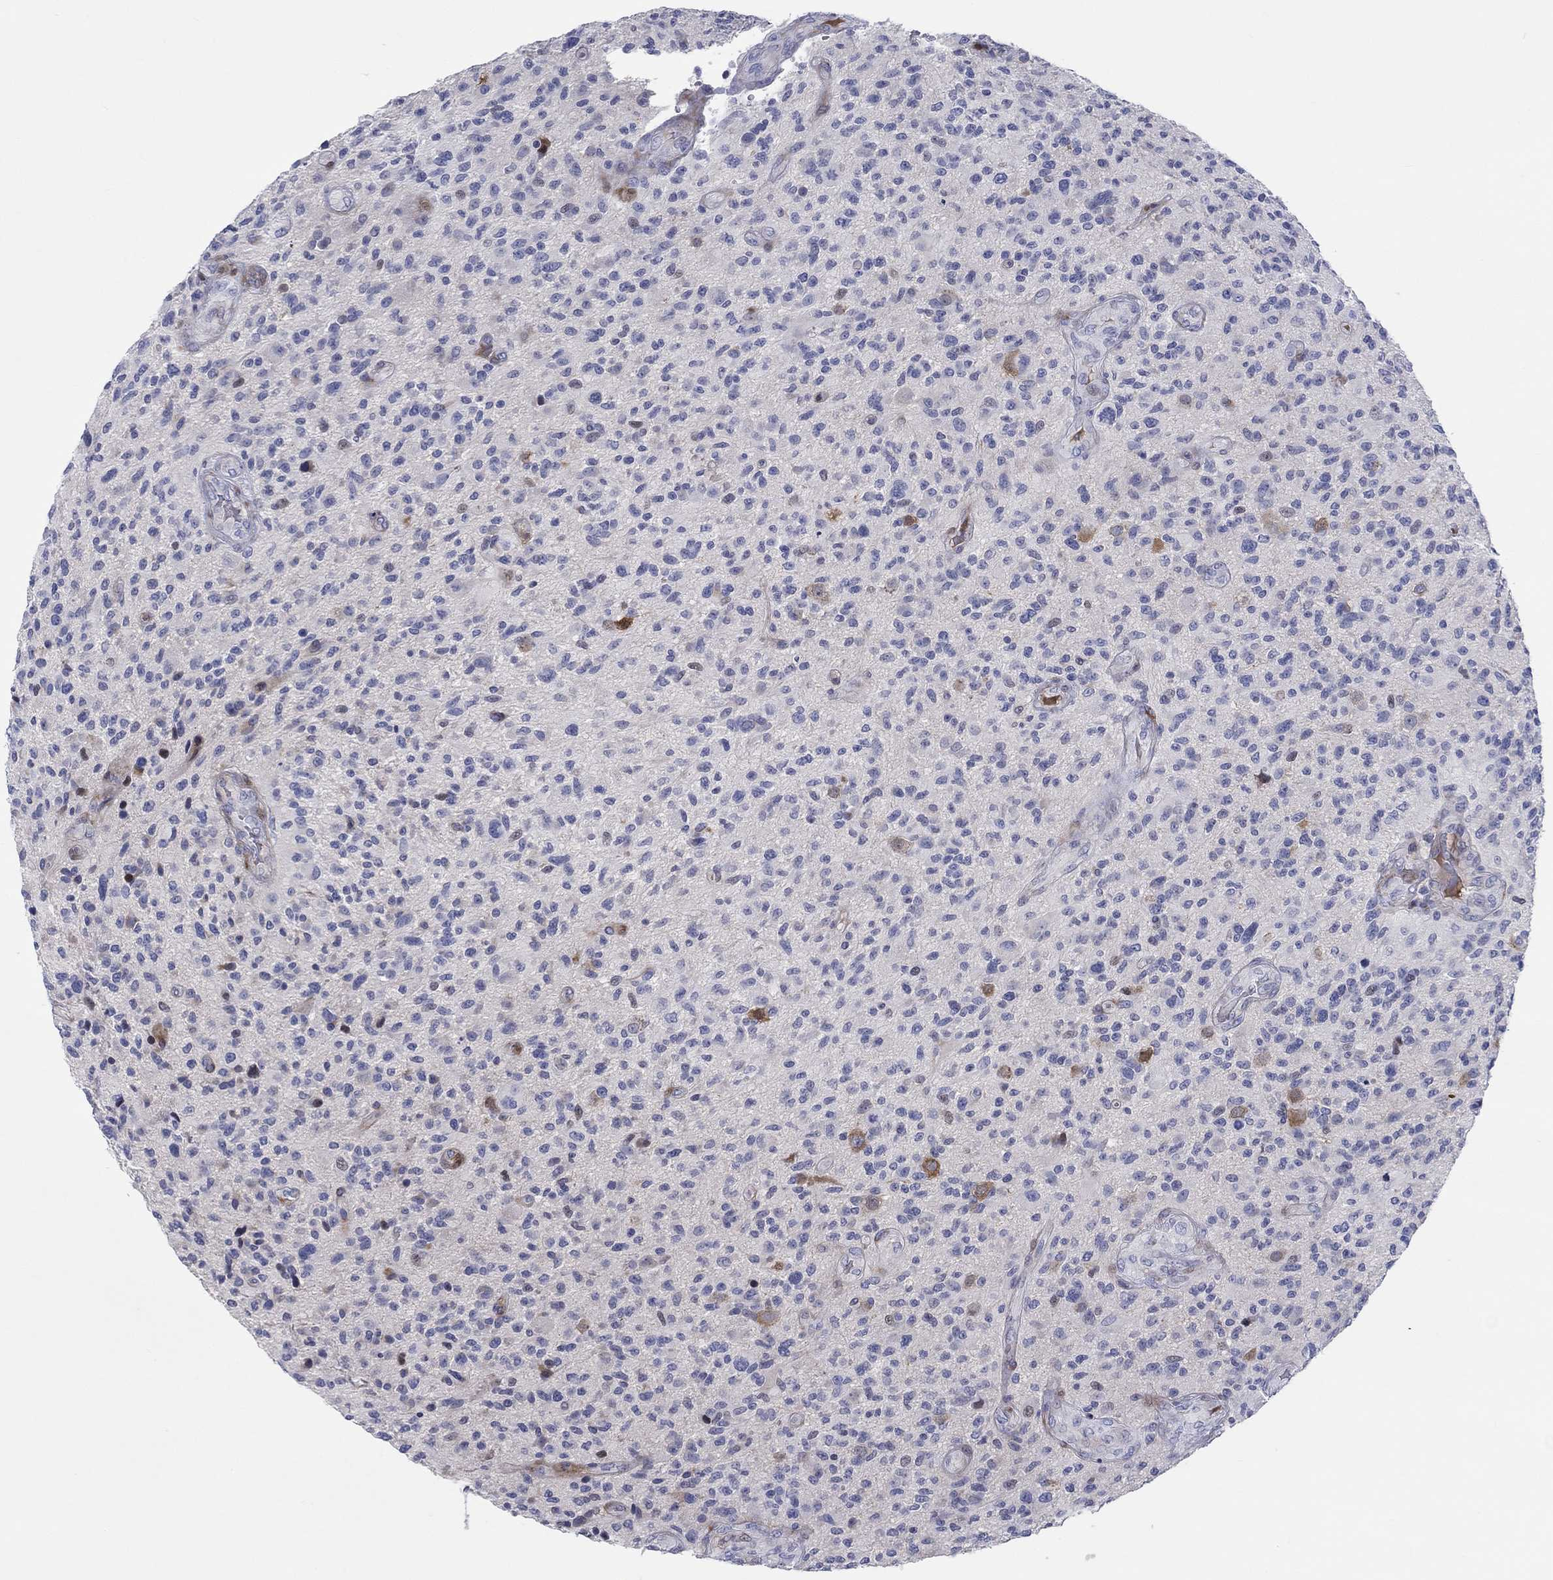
{"staining": {"intensity": "negative", "quantity": "none", "location": "none"}, "tissue": "glioma", "cell_type": "Tumor cells", "image_type": "cancer", "snomed": [{"axis": "morphology", "description": "Glioma, malignant, High grade"}, {"axis": "topography", "description": "Brain"}], "caption": "This is an immunohistochemistry photomicrograph of malignant high-grade glioma. There is no staining in tumor cells.", "gene": "ARHGAP36", "patient": {"sex": "male", "age": 47}}